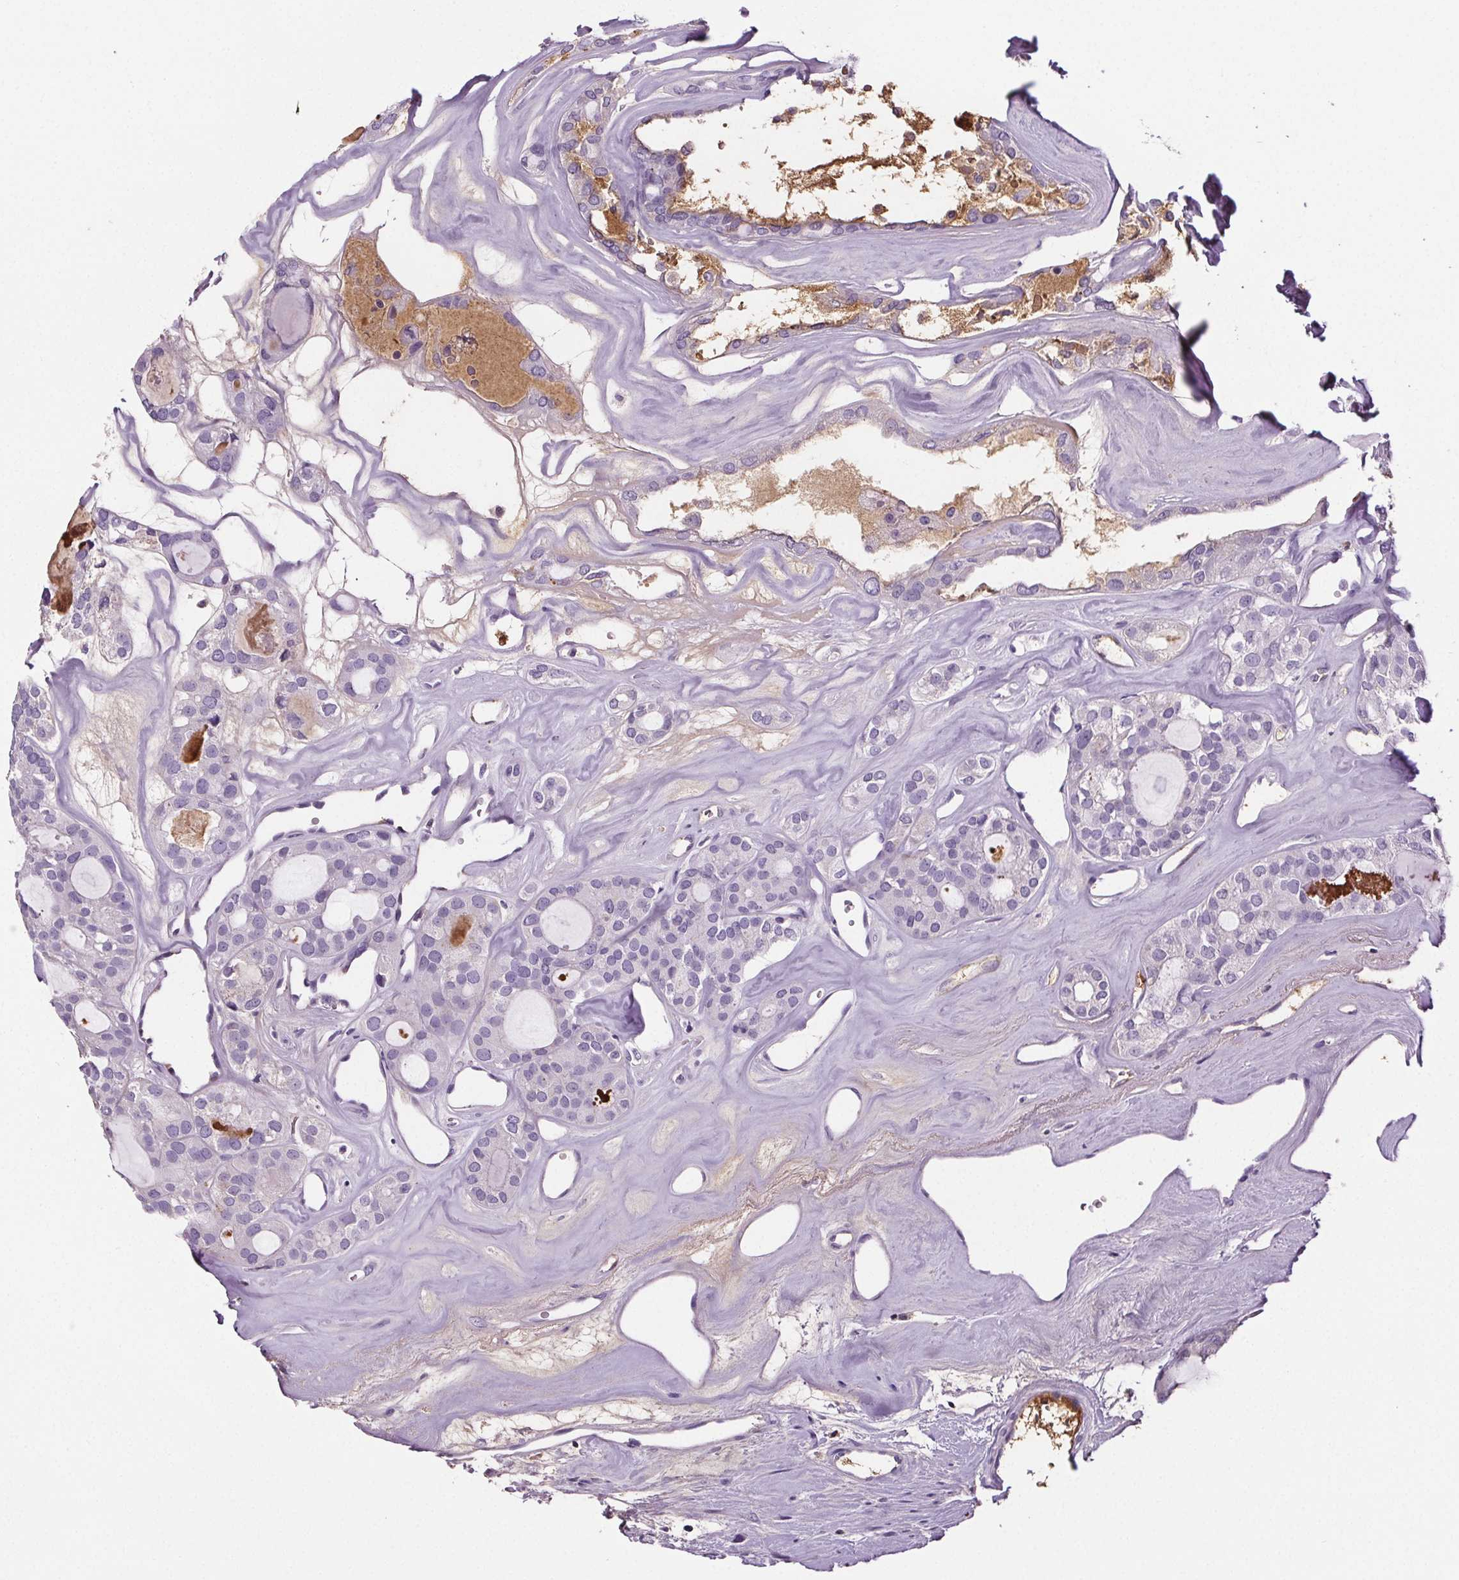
{"staining": {"intensity": "negative", "quantity": "none", "location": "none"}, "tissue": "thyroid cancer", "cell_type": "Tumor cells", "image_type": "cancer", "snomed": [{"axis": "morphology", "description": "Follicular adenoma carcinoma, NOS"}, {"axis": "topography", "description": "Thyroid gland"}], "caption": "High magnification brightfield microscopy of thyroid follicular adenoma carcinoma stained with DAB (brown) and counterstained with hematoxylin (blue): tumor cells show no significant expression.", "gene": "CD5L", "patient": {"sex": "male", "age": 75}}